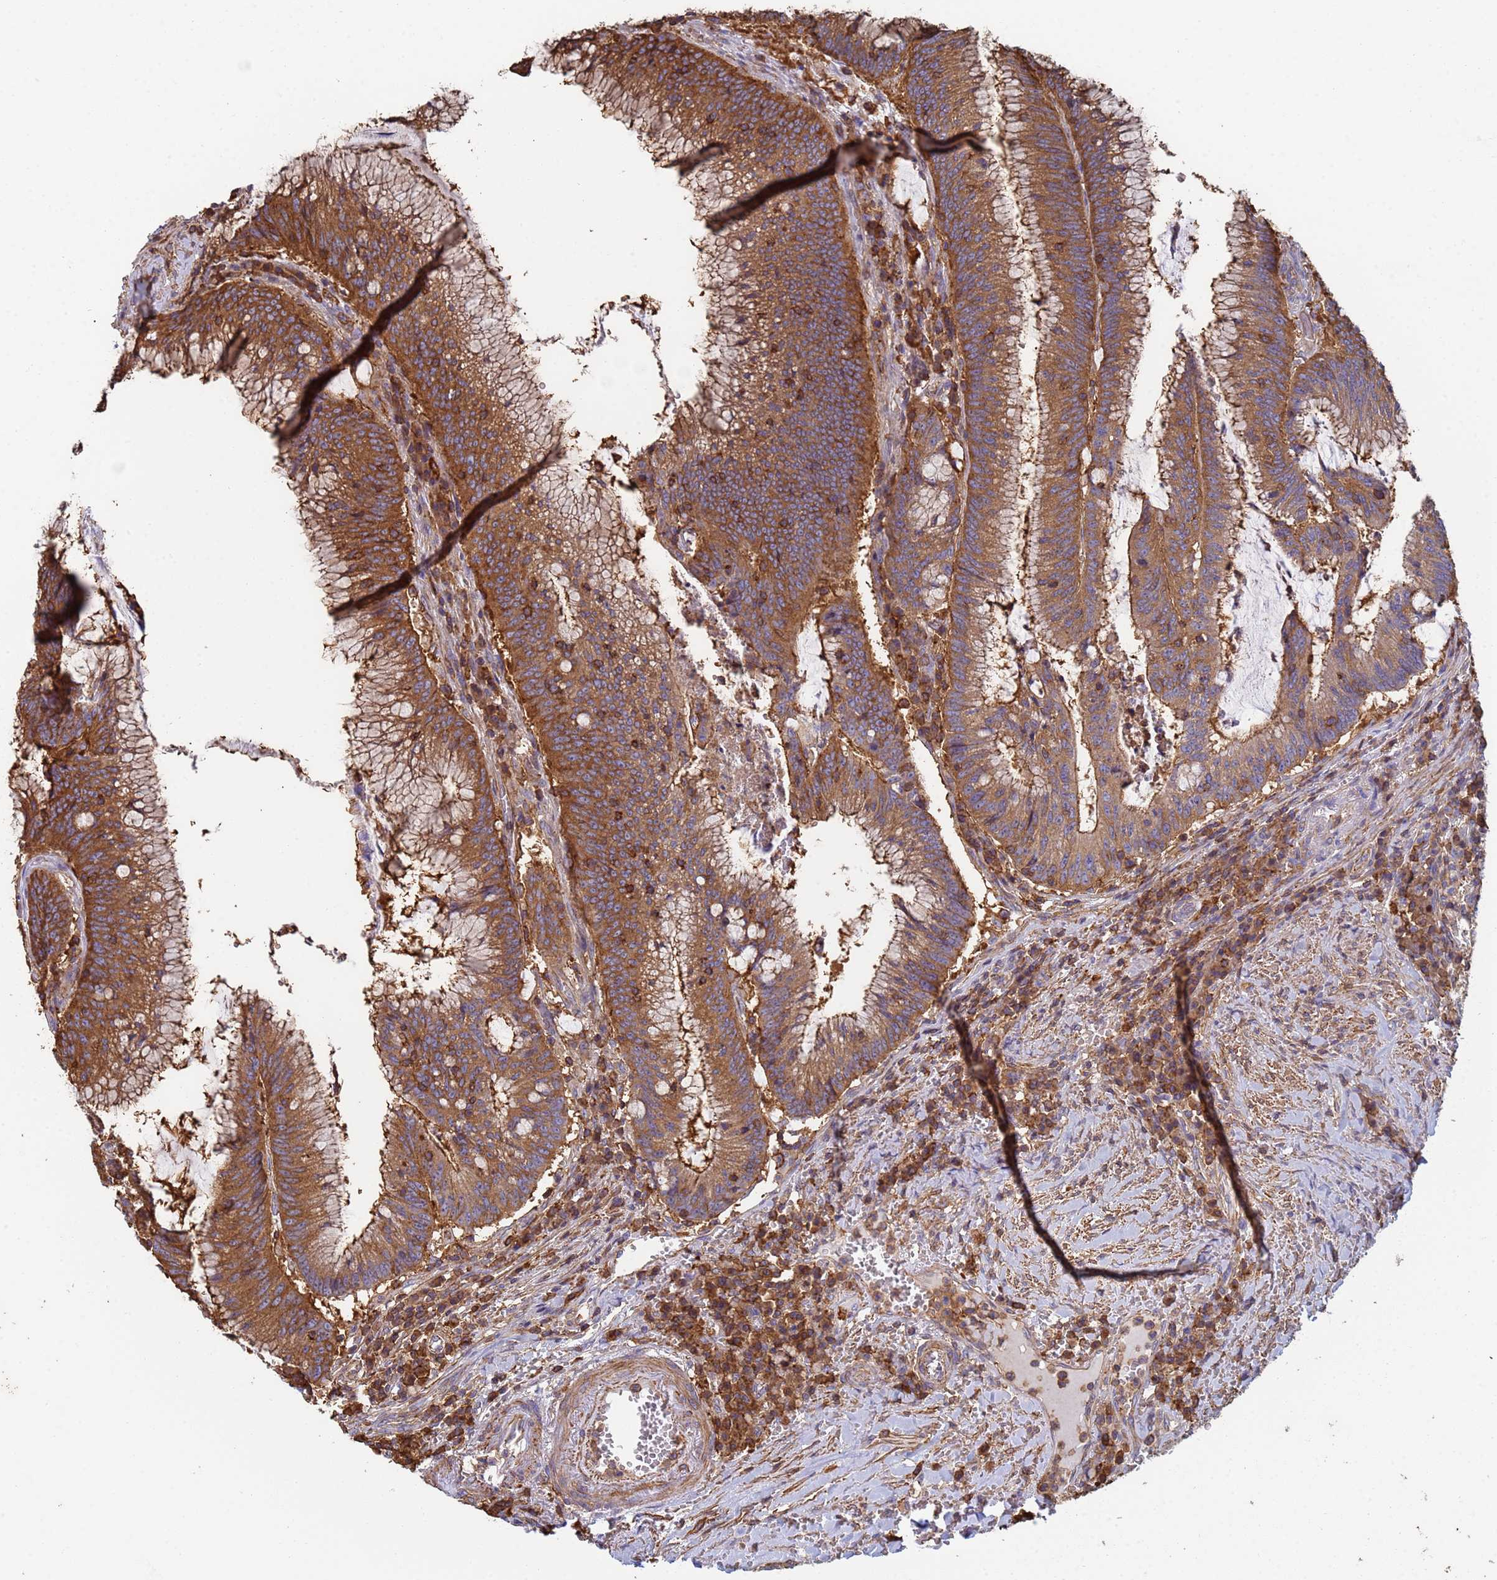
{"staining": {"intensity": "strong", "quantity": ">75%", "location": "cytoplasmic/membranous"}, "tissue": "colorectal cancer", "cell_type": "Tumor cells", "image_type": "cancer", "snomed": [{"axis": "morphology", "description": "Adenocarcinoma, NOS"}, {"axis": "topography", "description": "Rectum"}], "caption": "Human colorectal cancer (adenocarcinoma) stained with a protein marker demonstrates strong staining in tumor cells.", "gene": "ZNG1B", "patient": {"sex": "female", "age": 77}}